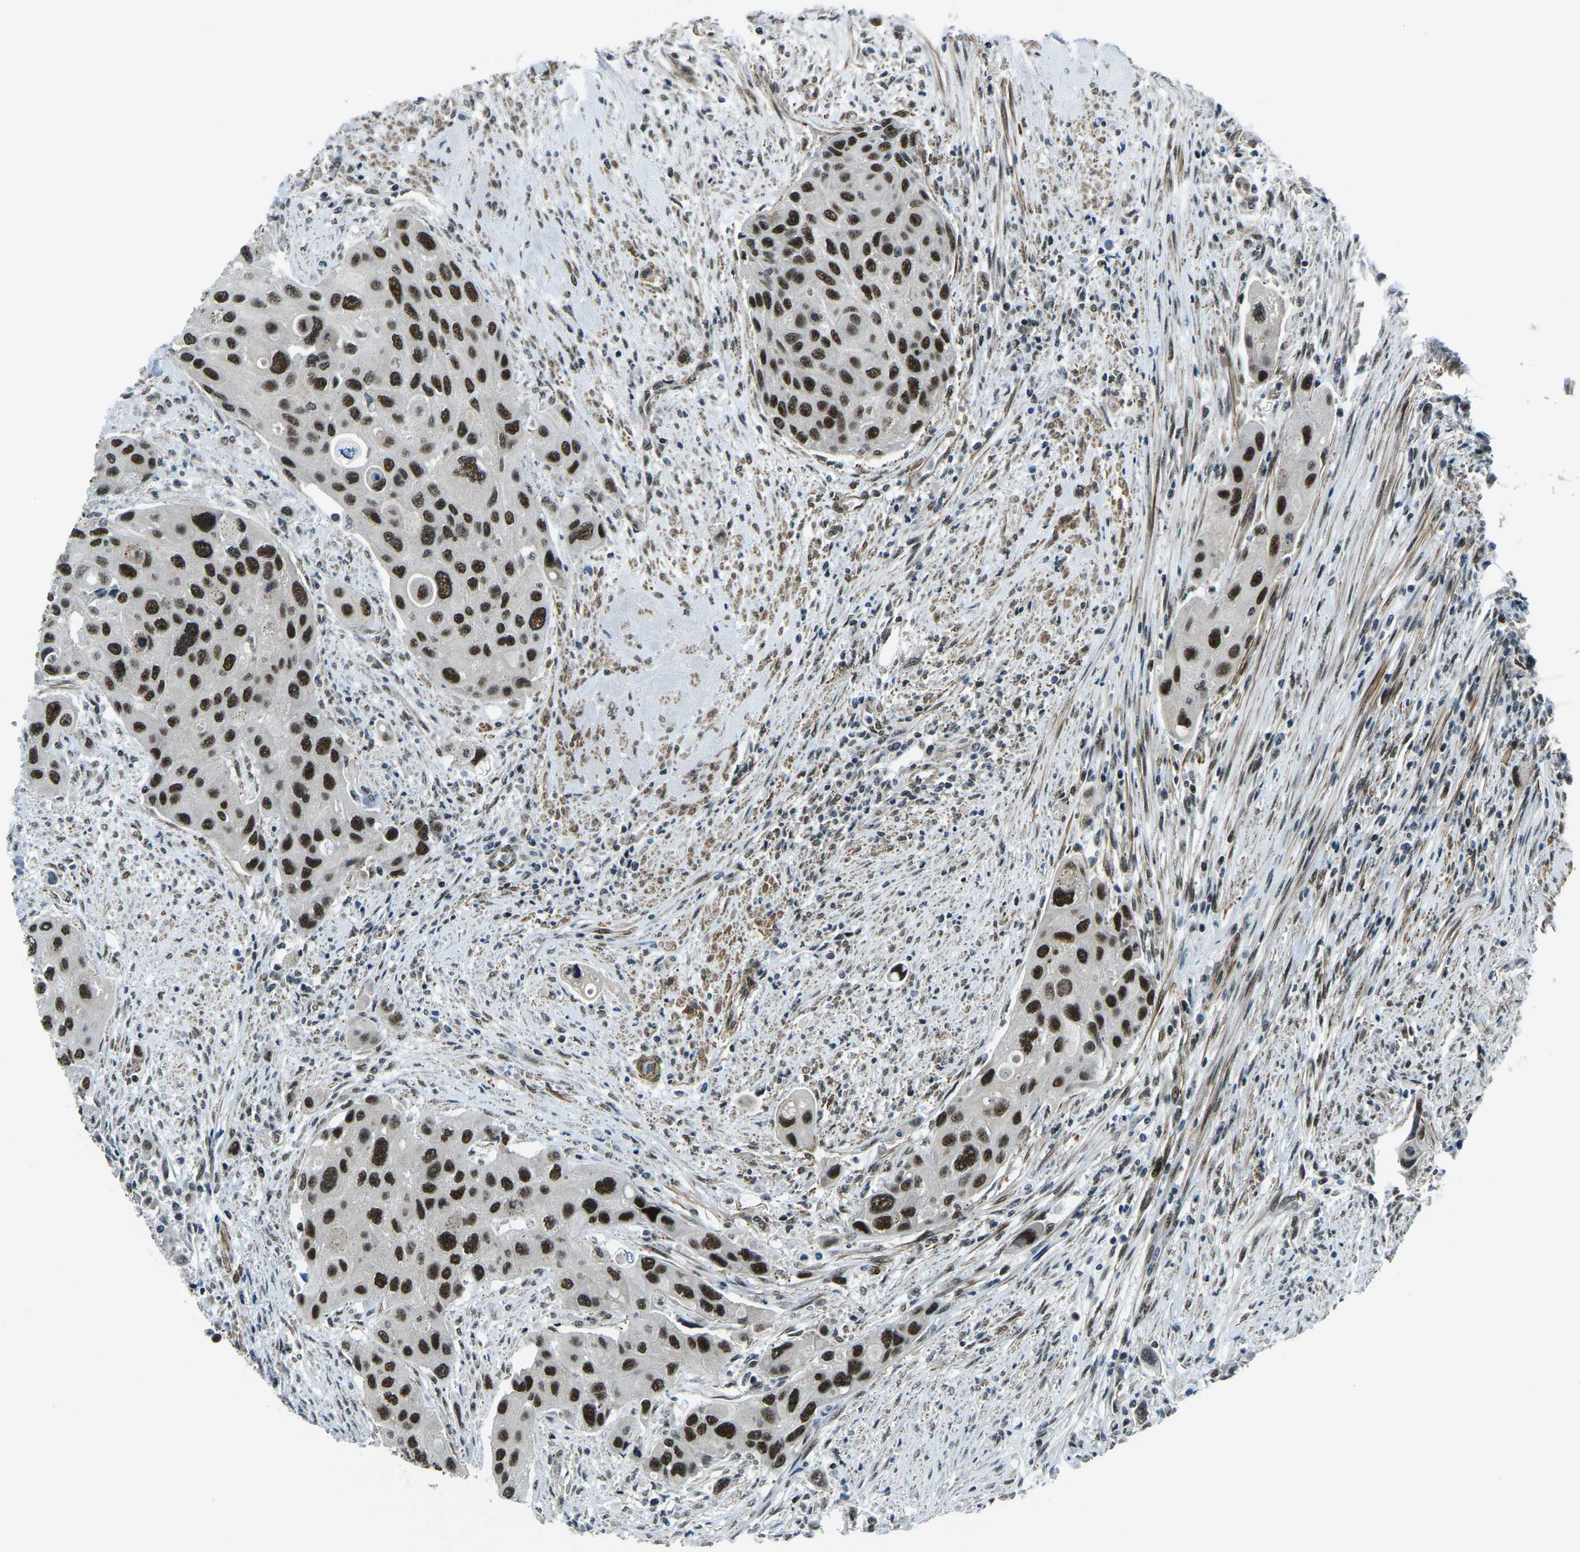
{"staining": {"intensity": "strong", "quantity": ">75%", "location": "nuclear"}, "tissue": "urothelial cancer", "cell_type": "Tumor cells", "image_type": "cancer", "snomed": [{"axis": "morphology", "description": "Urothelial carcinoma, High grade"}, {"axis": "topography", "description": "Urinary bladder"}], "caption": "Protein analysis of urothelial cancer tissue reveals strong nuclear positivity in approximately >75% of tumor cells. The staining was performed using DAB (3,3'-diaminobenzidine) to visualize the protein expression in brown, while the nuclei were stained in blue with hematoxylin (Magnification: 20x).", "gene": "PRCC", "patient": {"sex": "female", "age": 56}}